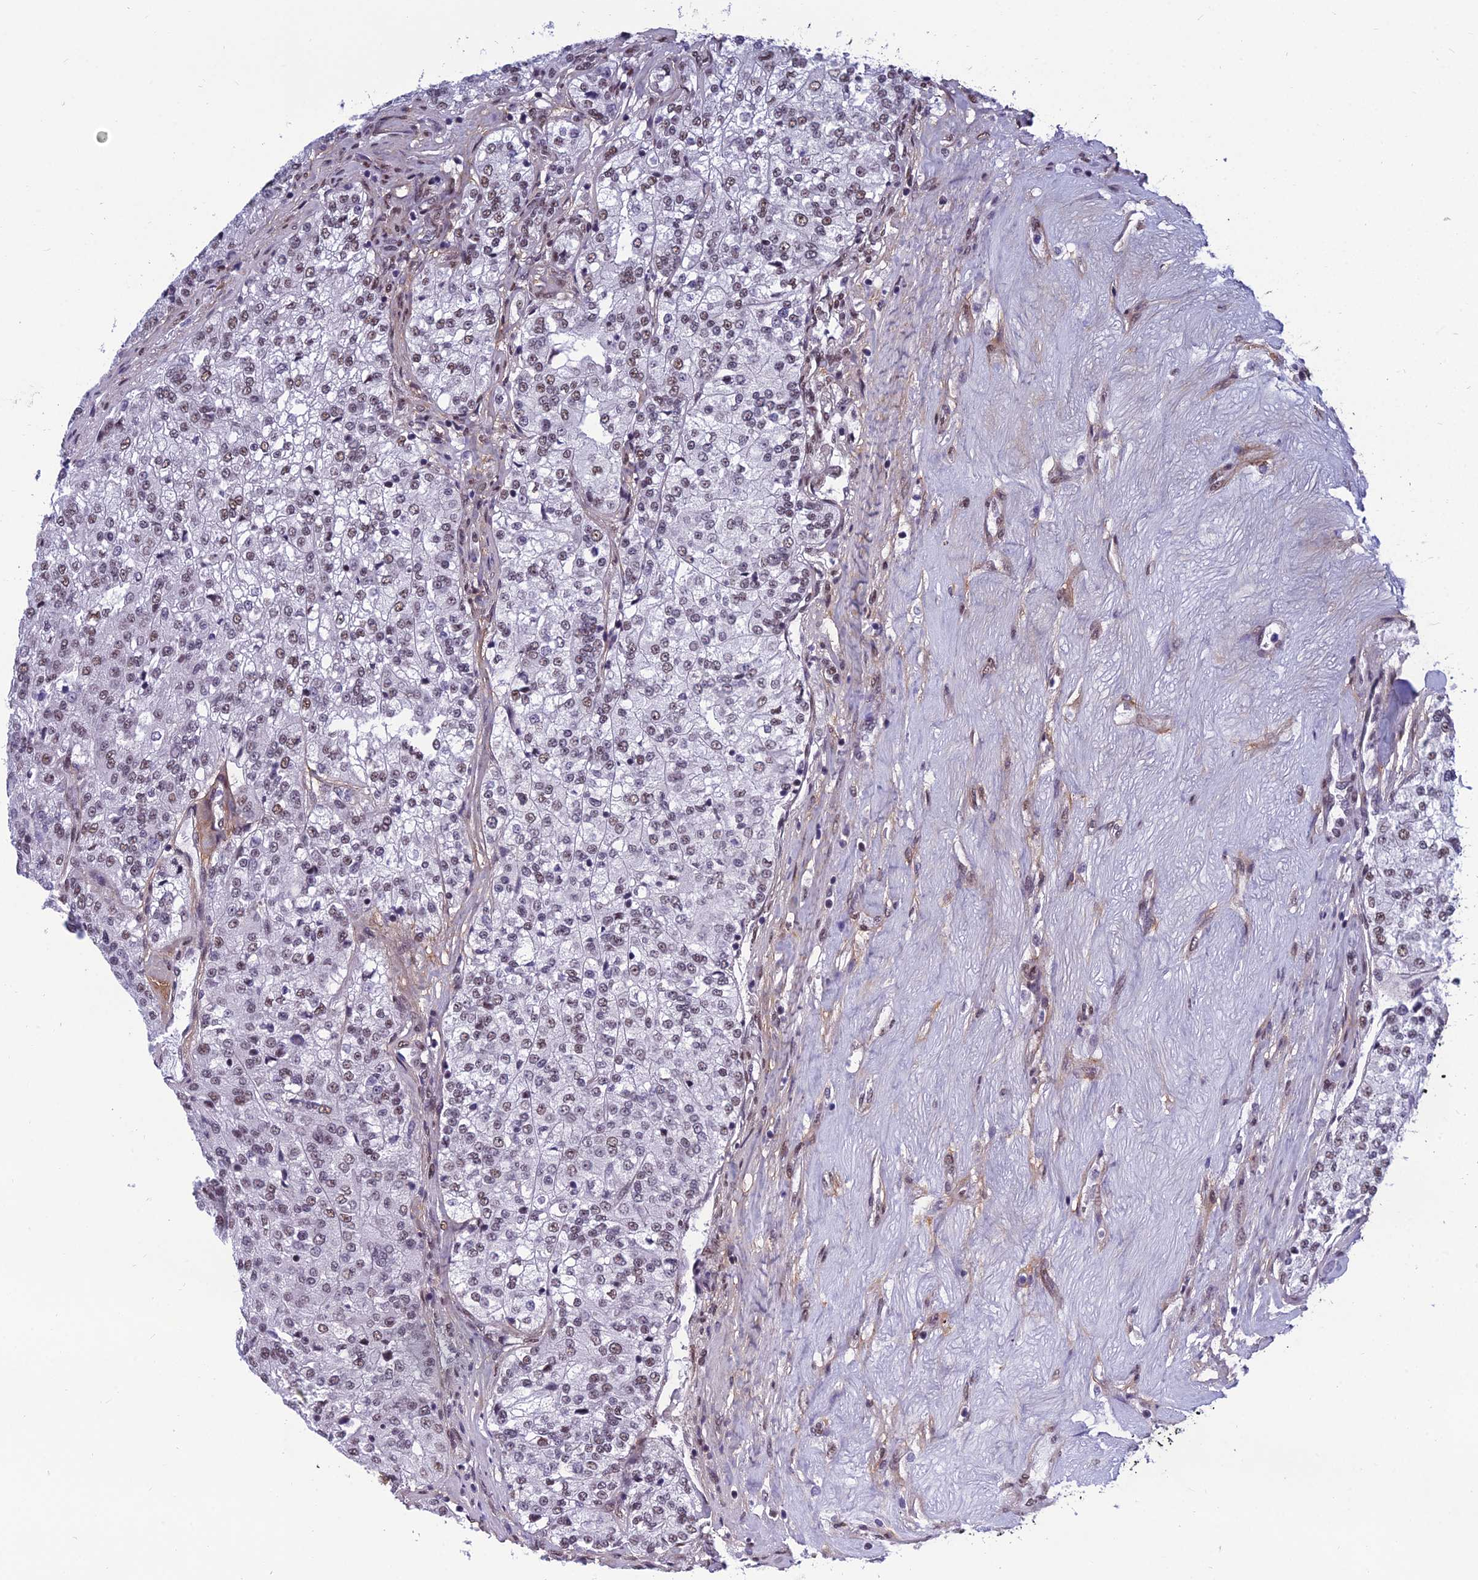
{"staining": {"intensity": "moderate", "quantity": "<25%", "location": "nuclear"}, "tissue": "renal cancer", "cell_type": "Tumor cells", "image_type": "cancer", "snomed": [{"axis": "morphology", "description": "Adenocarcinoma, NOS"}, {"axis": "topography", "description": "Kidney"}], "caption": "Immunohistochemical staining of human renal cancer reveals low levels of moderate nuclear staining in approximately <25% of tumor cells.", "gene": "RSRC1", "patient": {"sex": "female", "age": 63}}